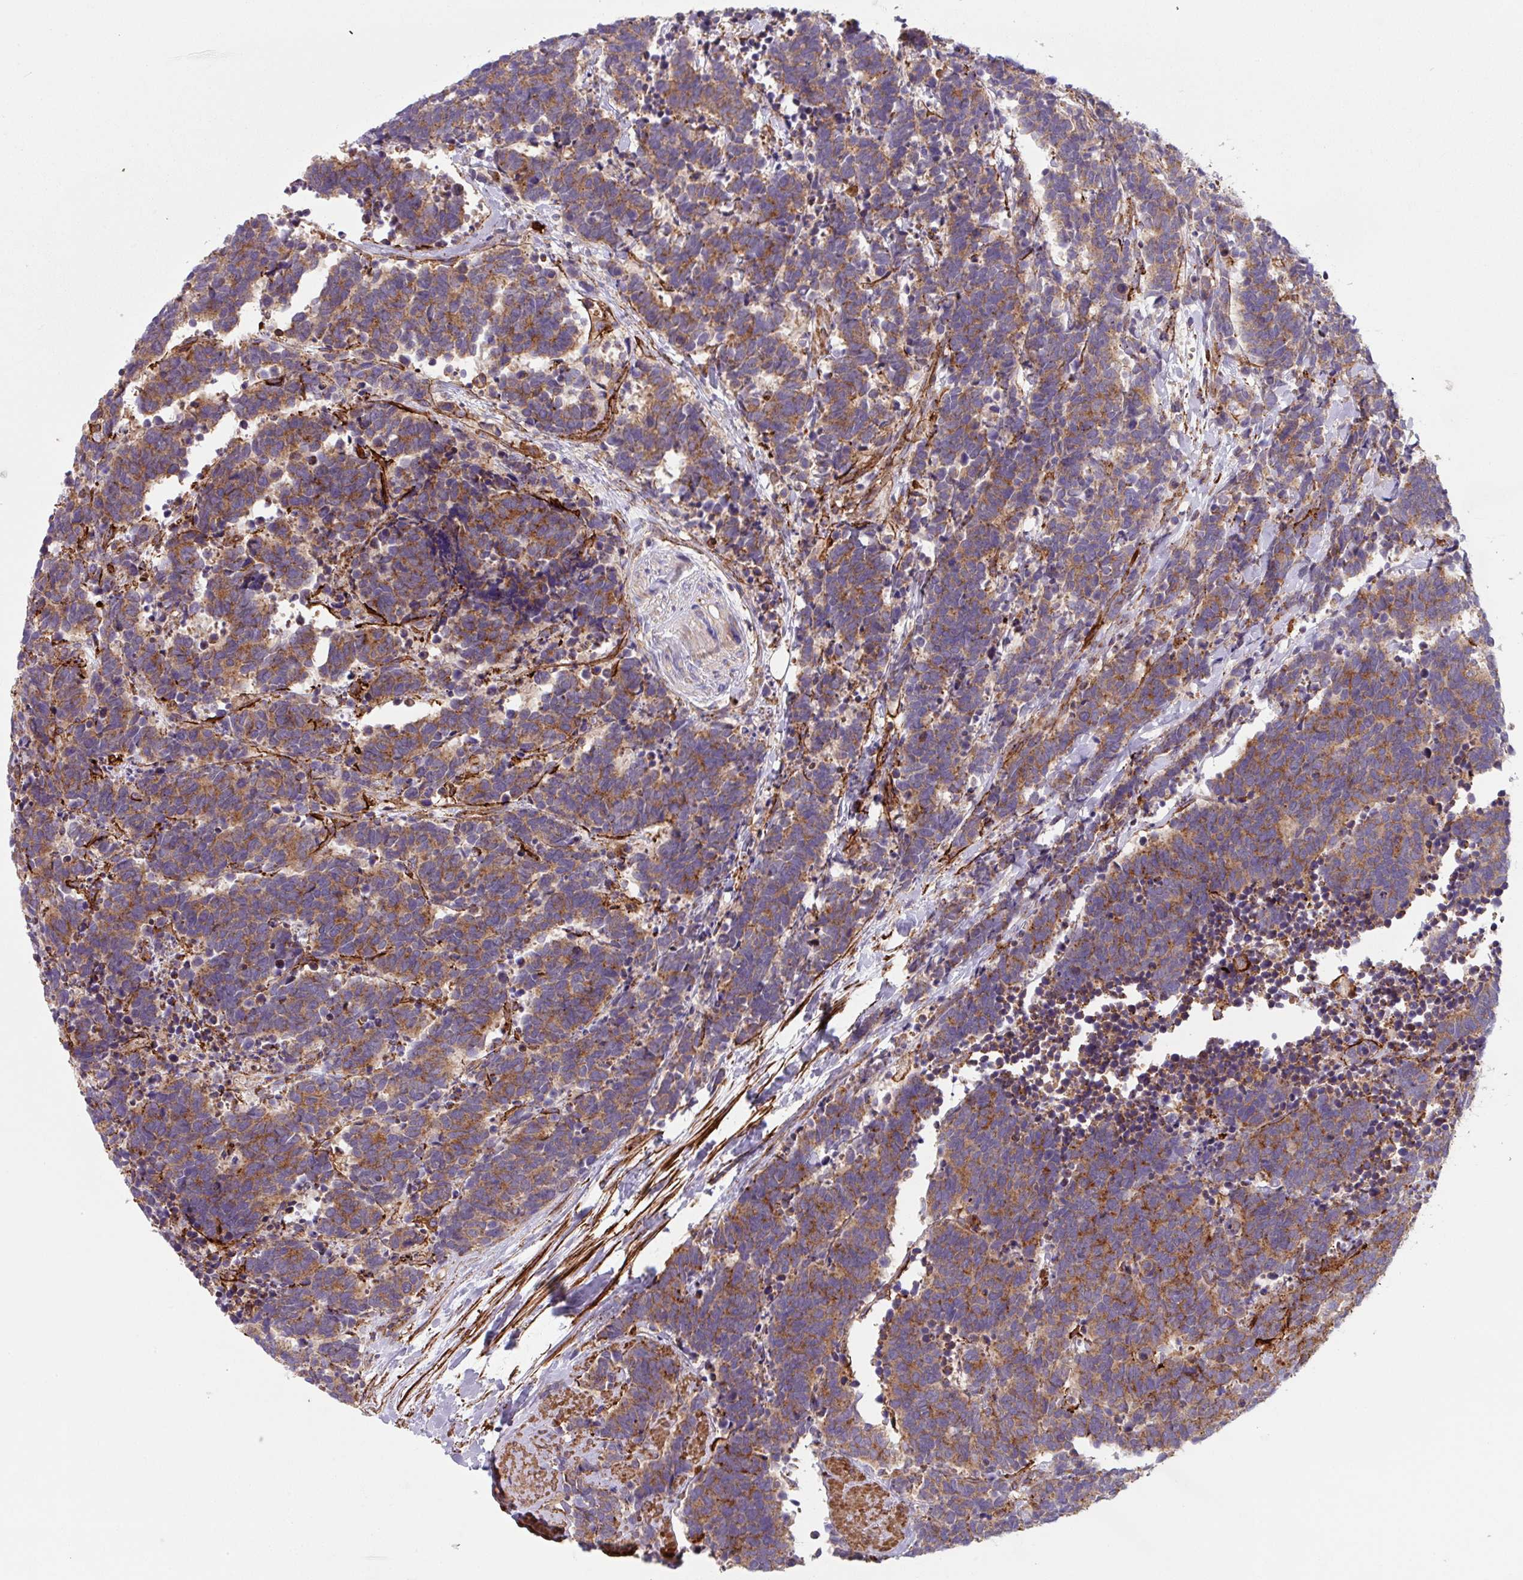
{"staining": {"intensity": "weak", "quantity": ">75%", "location": "cytoplasmic/membranous"}, "tissue": "carcinoid", "cell_type": "Tumor cells", "image_type": "cancer", "snomed": [{"axis": "morphology", "description": "Carcinoma, NOS"}, {"axis": "morphology", "description": "Carcinoid, malignant, NOS"}, {"axis": "topography", "description": "Prostate"}], "caption": "Immunohistochemical staining of human carcinoid demonstrates weak cytoplasmic/membranous protein staining in about >75% of tumor cells.", "gene": "DHFR2", "patient": {"sex": "male", "age": 57}}